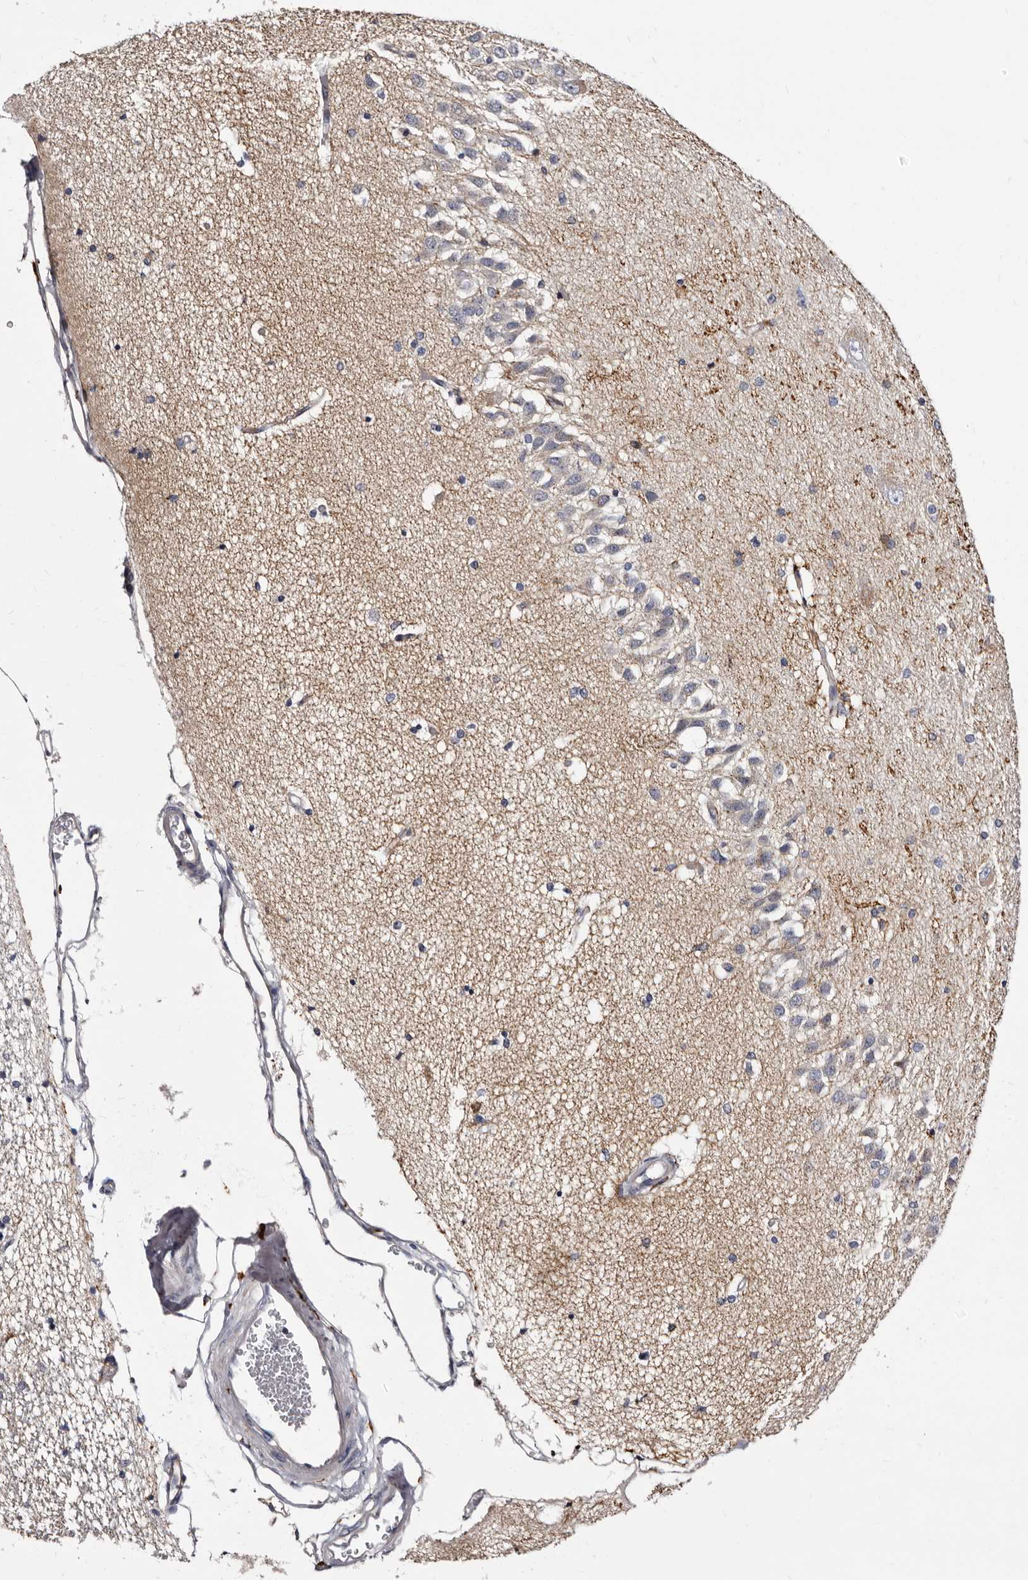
{"staining": {"intensity": "negative", "quantity": "none", "location": "none"}, "tissue": "hippocampus", "cell_type": "Glial cells", "image_type": "normal", "snomed": [{"axis": "morphology", "description": "Normal tissue, NOS"}, {"axis": "topography", "description": "Hippocampus"}], "caption": "Immunohistochemistry photomicrograph of normal human hippocampus stained for a protein (brown), which exhibits no expression in glial cells. (Brightfield microscopy of DAB immunohistochemistry (IHC) at high magnification).", "gene": "AUNIP", "patient": {"sex": "female", "age": 54}}